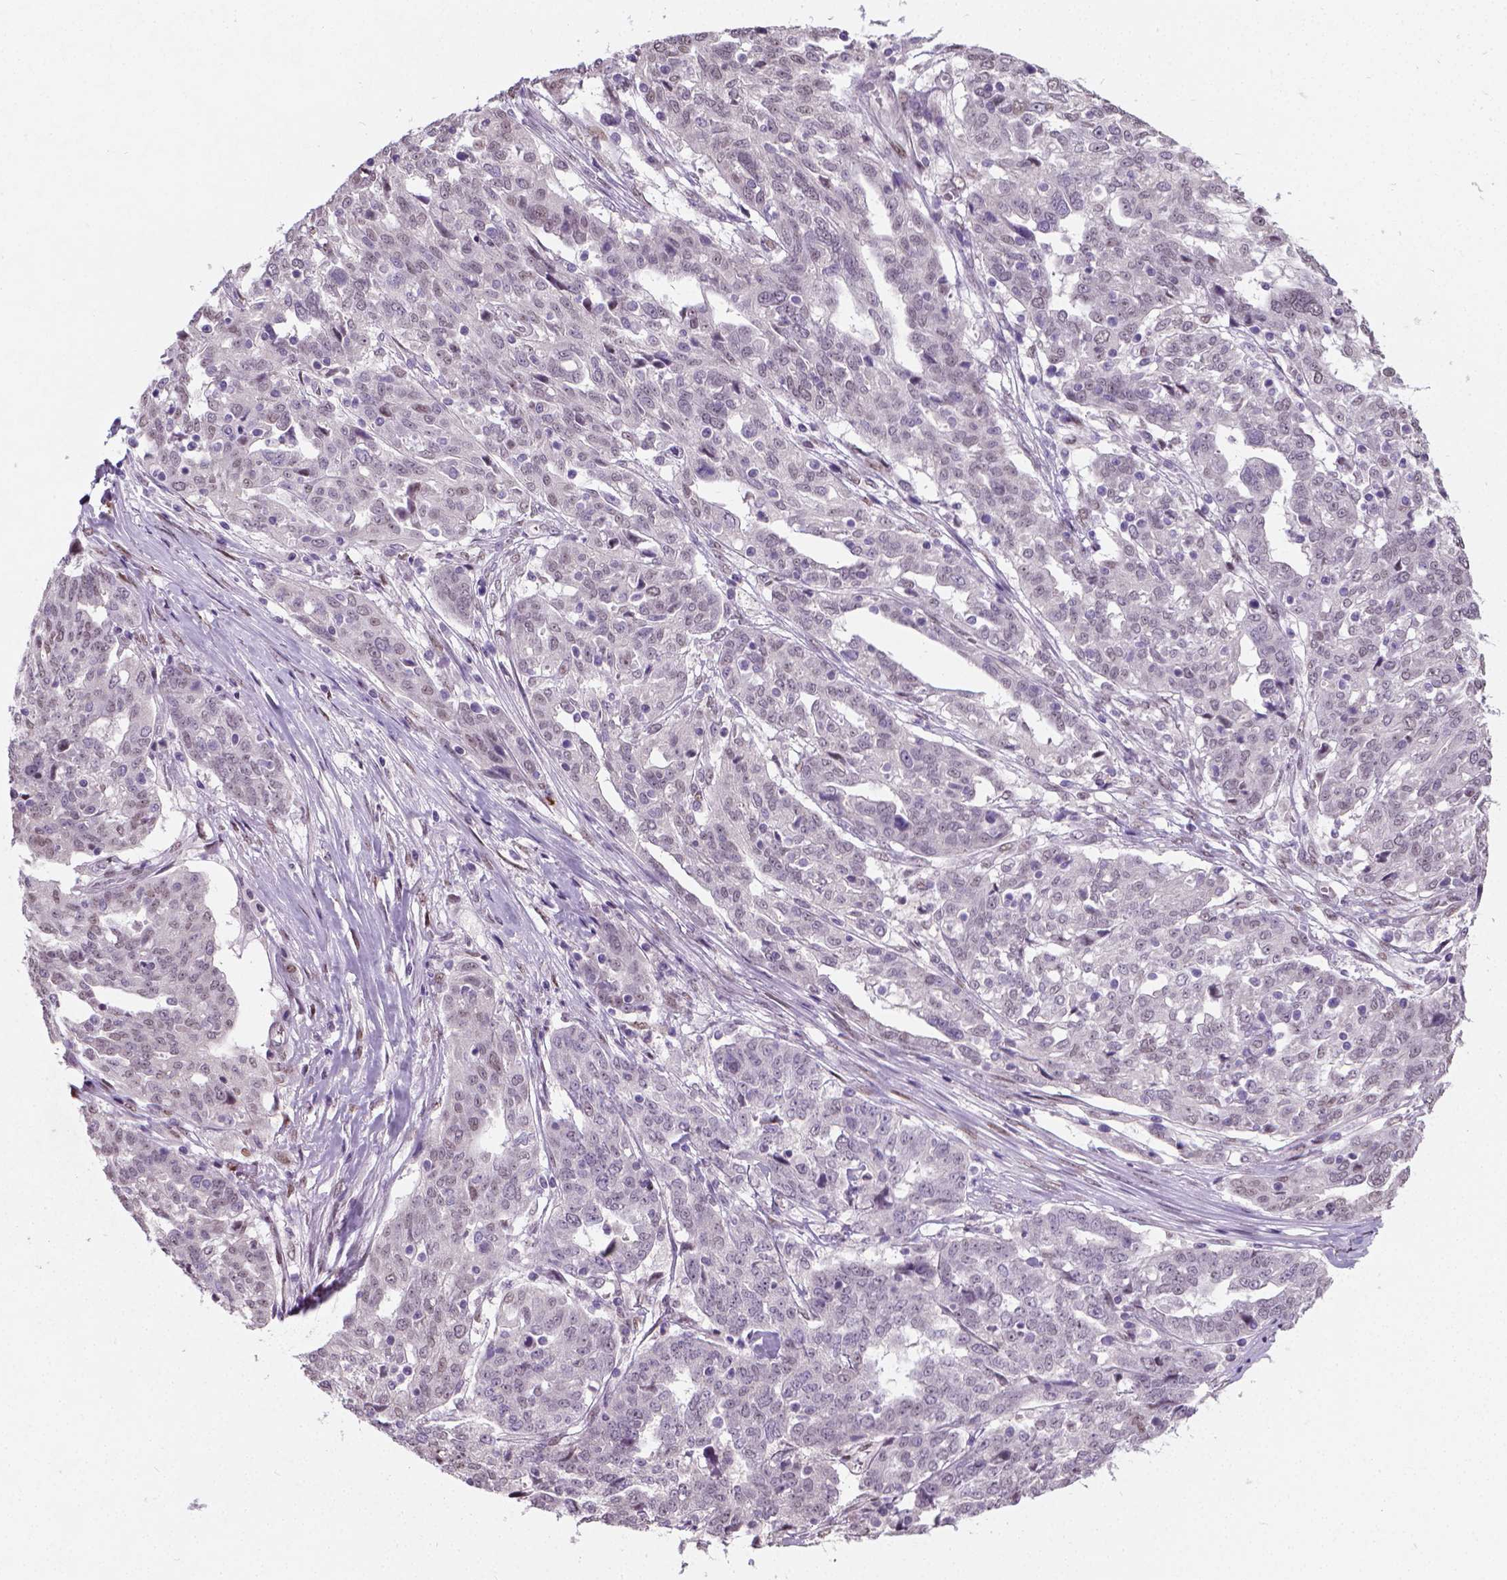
{"staining": {"intensity": "weak", "quantity": "<25%", "location": "nuclear"}, "tissue": "ovarian cancer", "cell_type": "Tumor cells", "image_type": "cancer", "snomed": [{"axis": "morphology", "description": "Cystadenocarcinoma, serous, NOS"}, {"axis": "topography", "description": "Ovary"}], "caption": "High magnification brightfield microscopy of serous cystadenocarcinoma (ovarian) stained with DAB (3,3'-diaminobenzidine) (brown) and counterstained with hematoxylin (blue): tumor cells show no significant expression.", "gene": "C1orf112", "patient": {"sex": "female", "age": 67}}